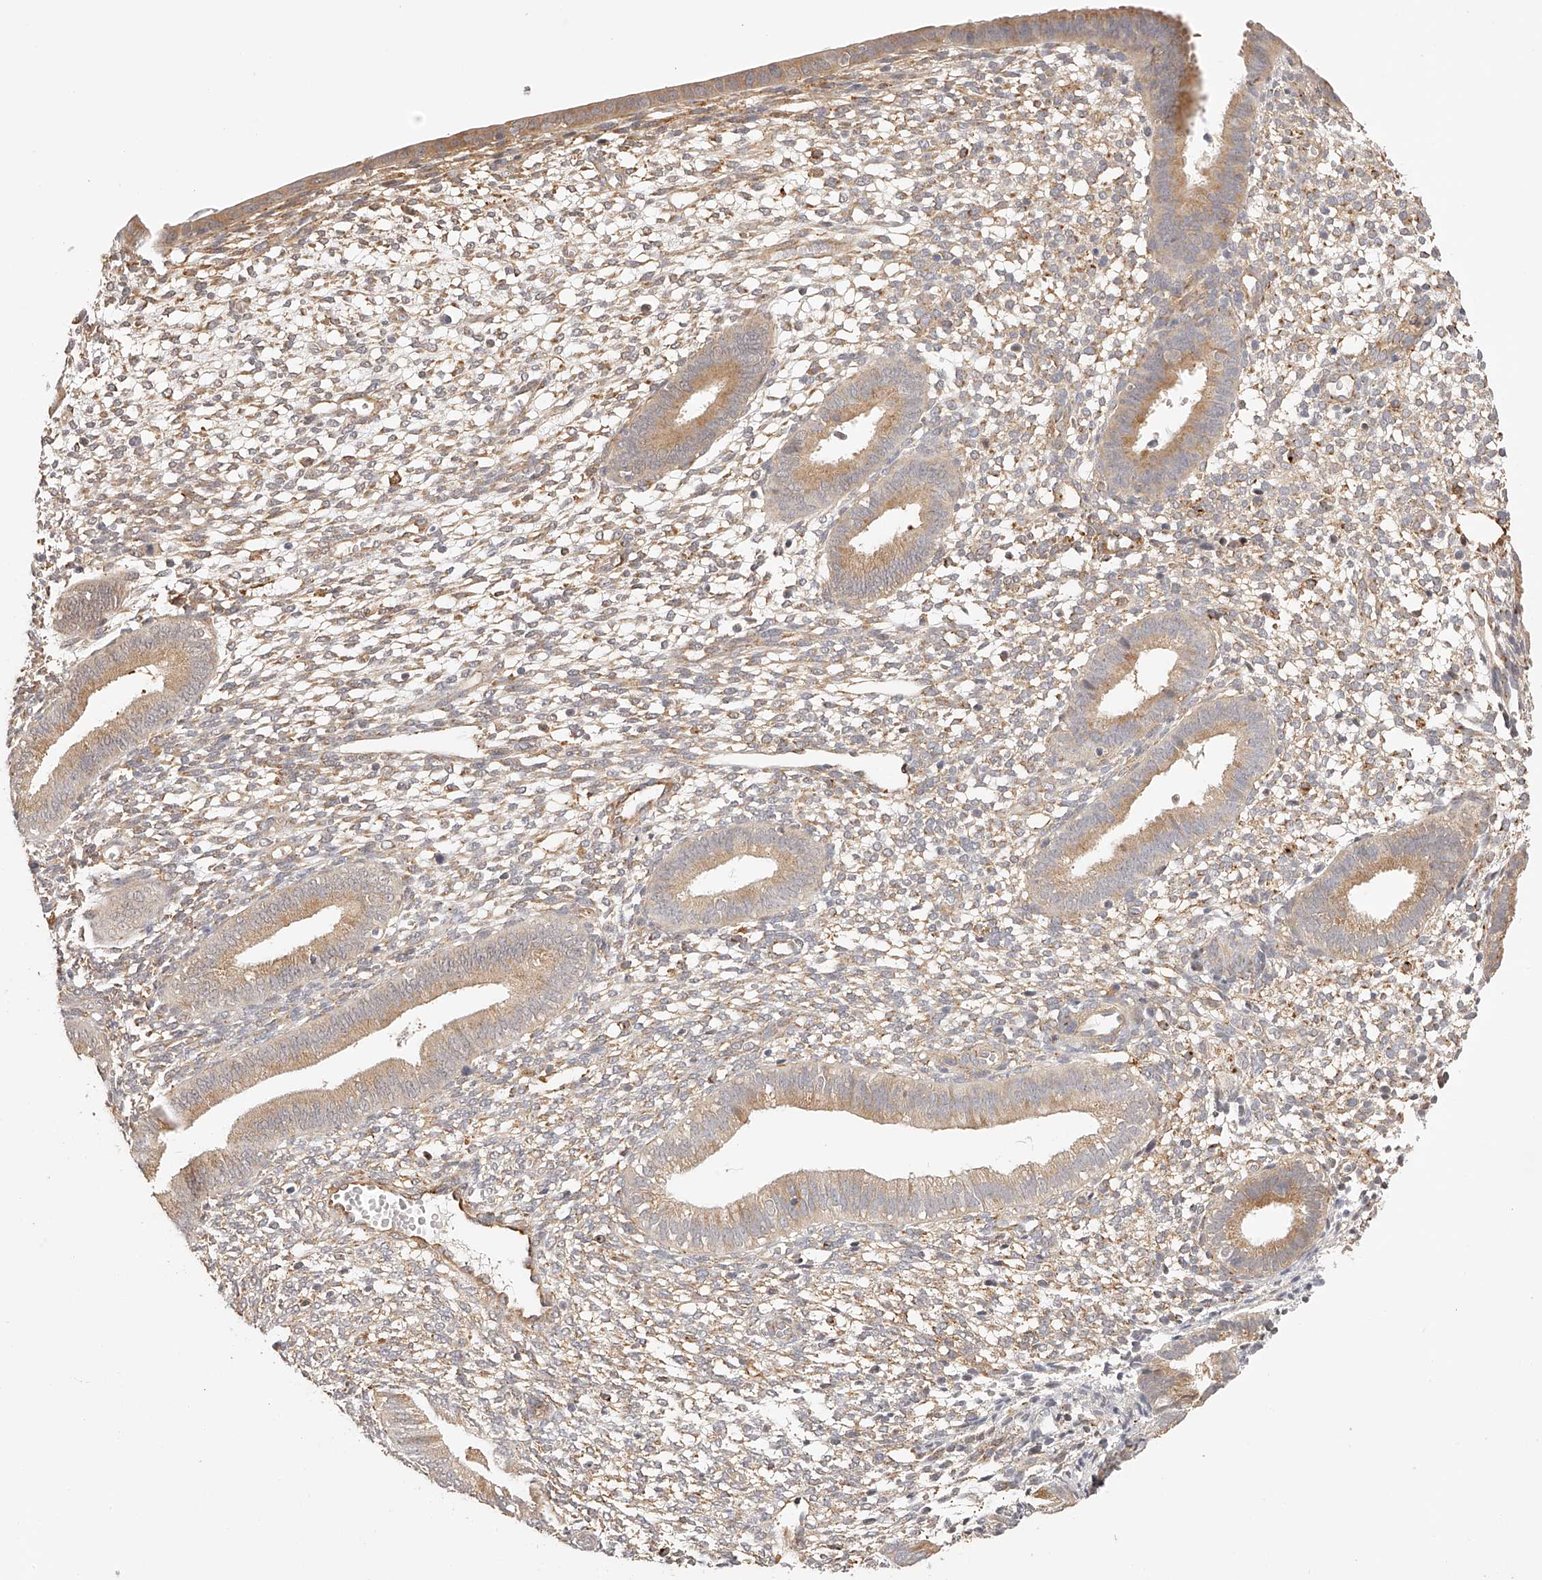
{"staining": {"intensity": "moderate", "quantity": ">75%", "location": "cytoplasmic/membranous"}, "tissue": "endometrium", "cell_type": "Cells in endometrial stroma", "image_type": "normal", "snomed": [{"axis": "morphology", "description": "Normal tissue, NOS"}, {"axis": "topography", "description": "Endometrium"}], "caption": "High-magnification brightfield microscopy of normal endometrium stained with DAB (brown) and counterstained with hematoxylin (blue). cells in endometrial stroma exhibit moderate cytoplasmic/membranous expression is identified in about>75% of cells. Immunohistochemistry stains the protein in brown and the nuclei are stained blue.", "gene": "SYNC", "patient": {"sex": "female", "age": 46}}